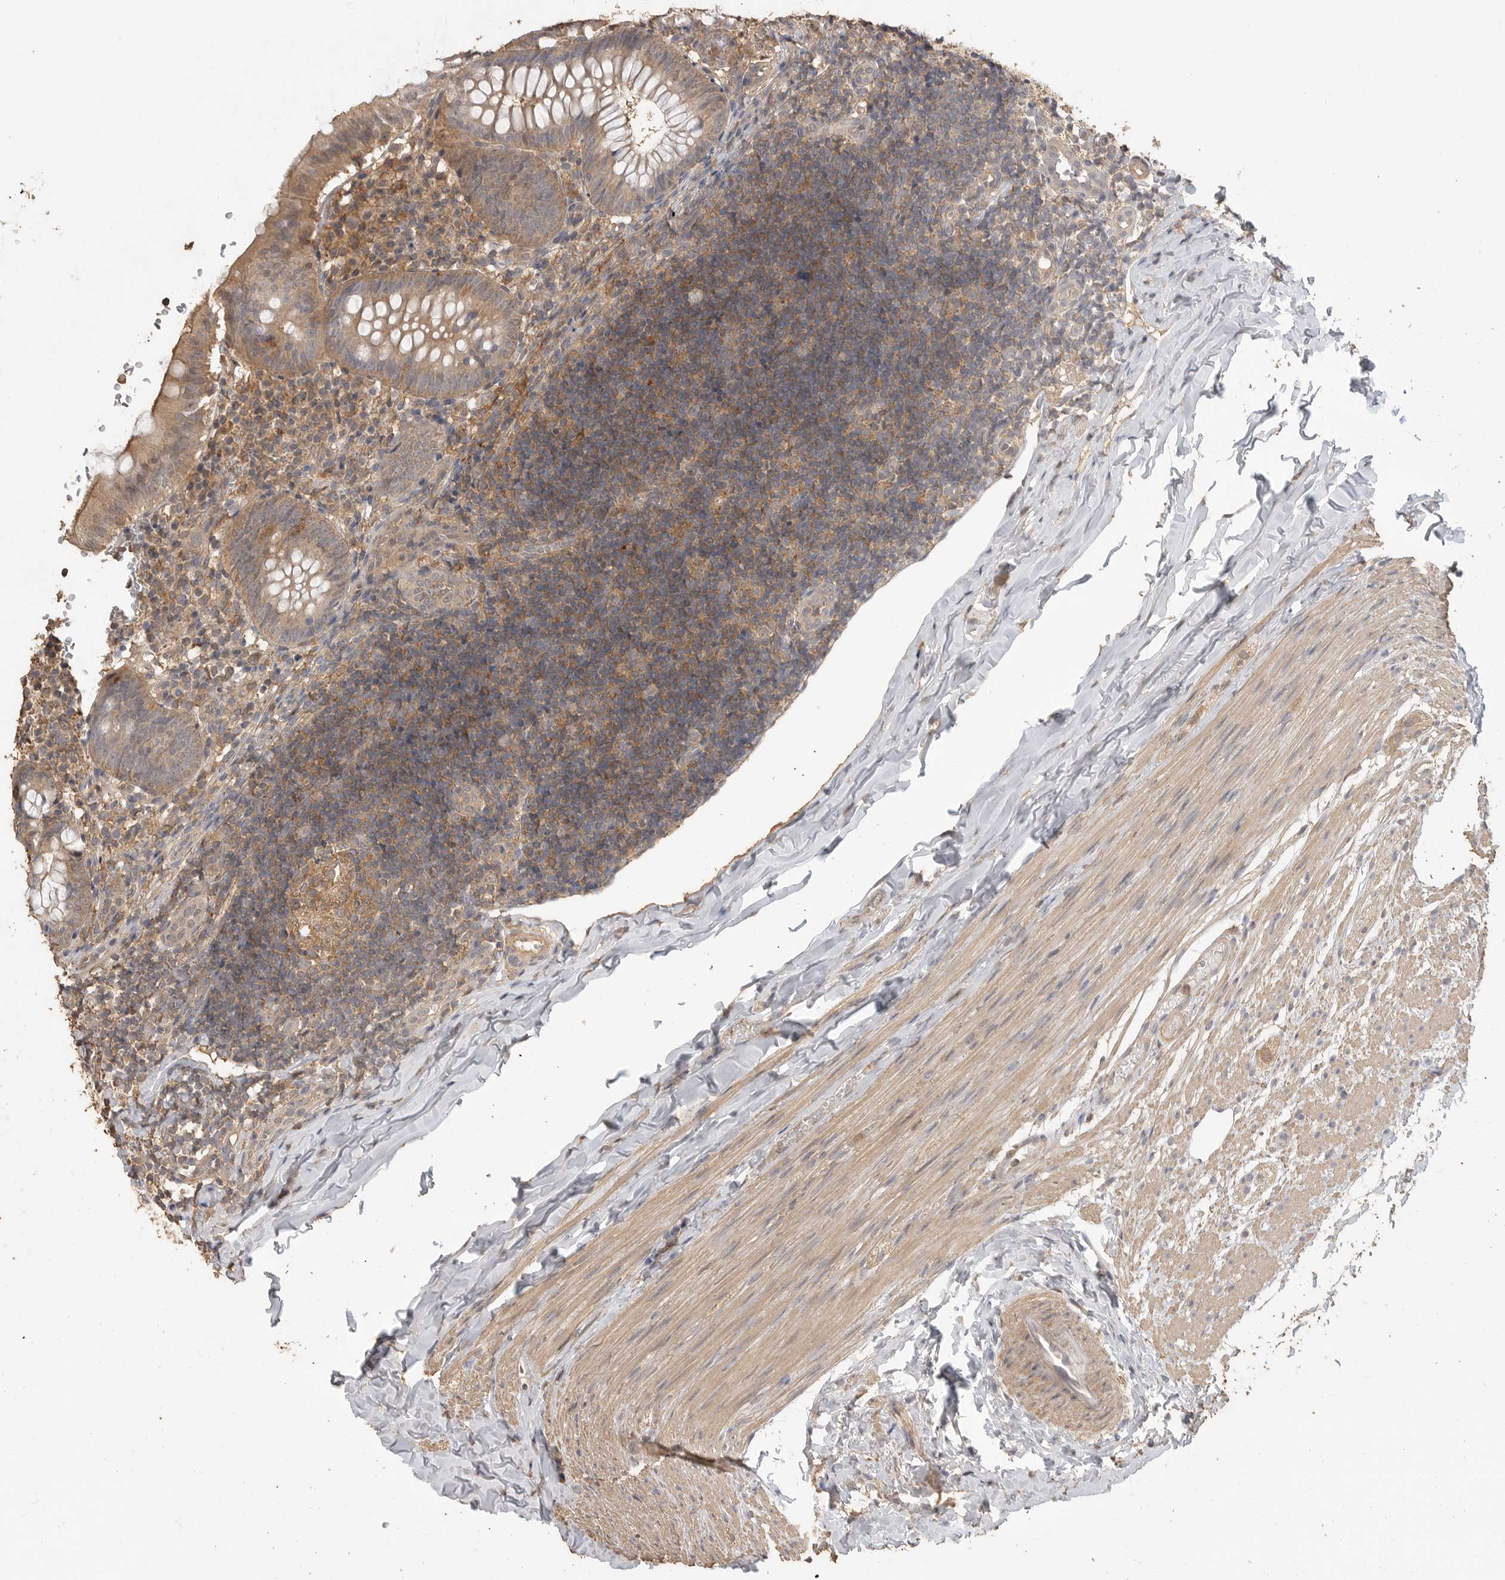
{"staining": {"intensity": "moderate", "quantity": ">75%", "location": "cytoplasmic/membranous"}, "tissue": "appendix", "cell_type": "Glandular cells", "image_type": "normal", "snomed": [{"axis": "morphology", "description": "Normal tissue, NOS"}, {"axis": "topography", "description": "Appendix"}], "caption": "This is an image of IHC staining of normal appendix, which shows moderate staining in the cytoplasmic/membranous of glandular cells.", "gene": "MAP2K1", "patient": {"sex": "male", "age": 8}}